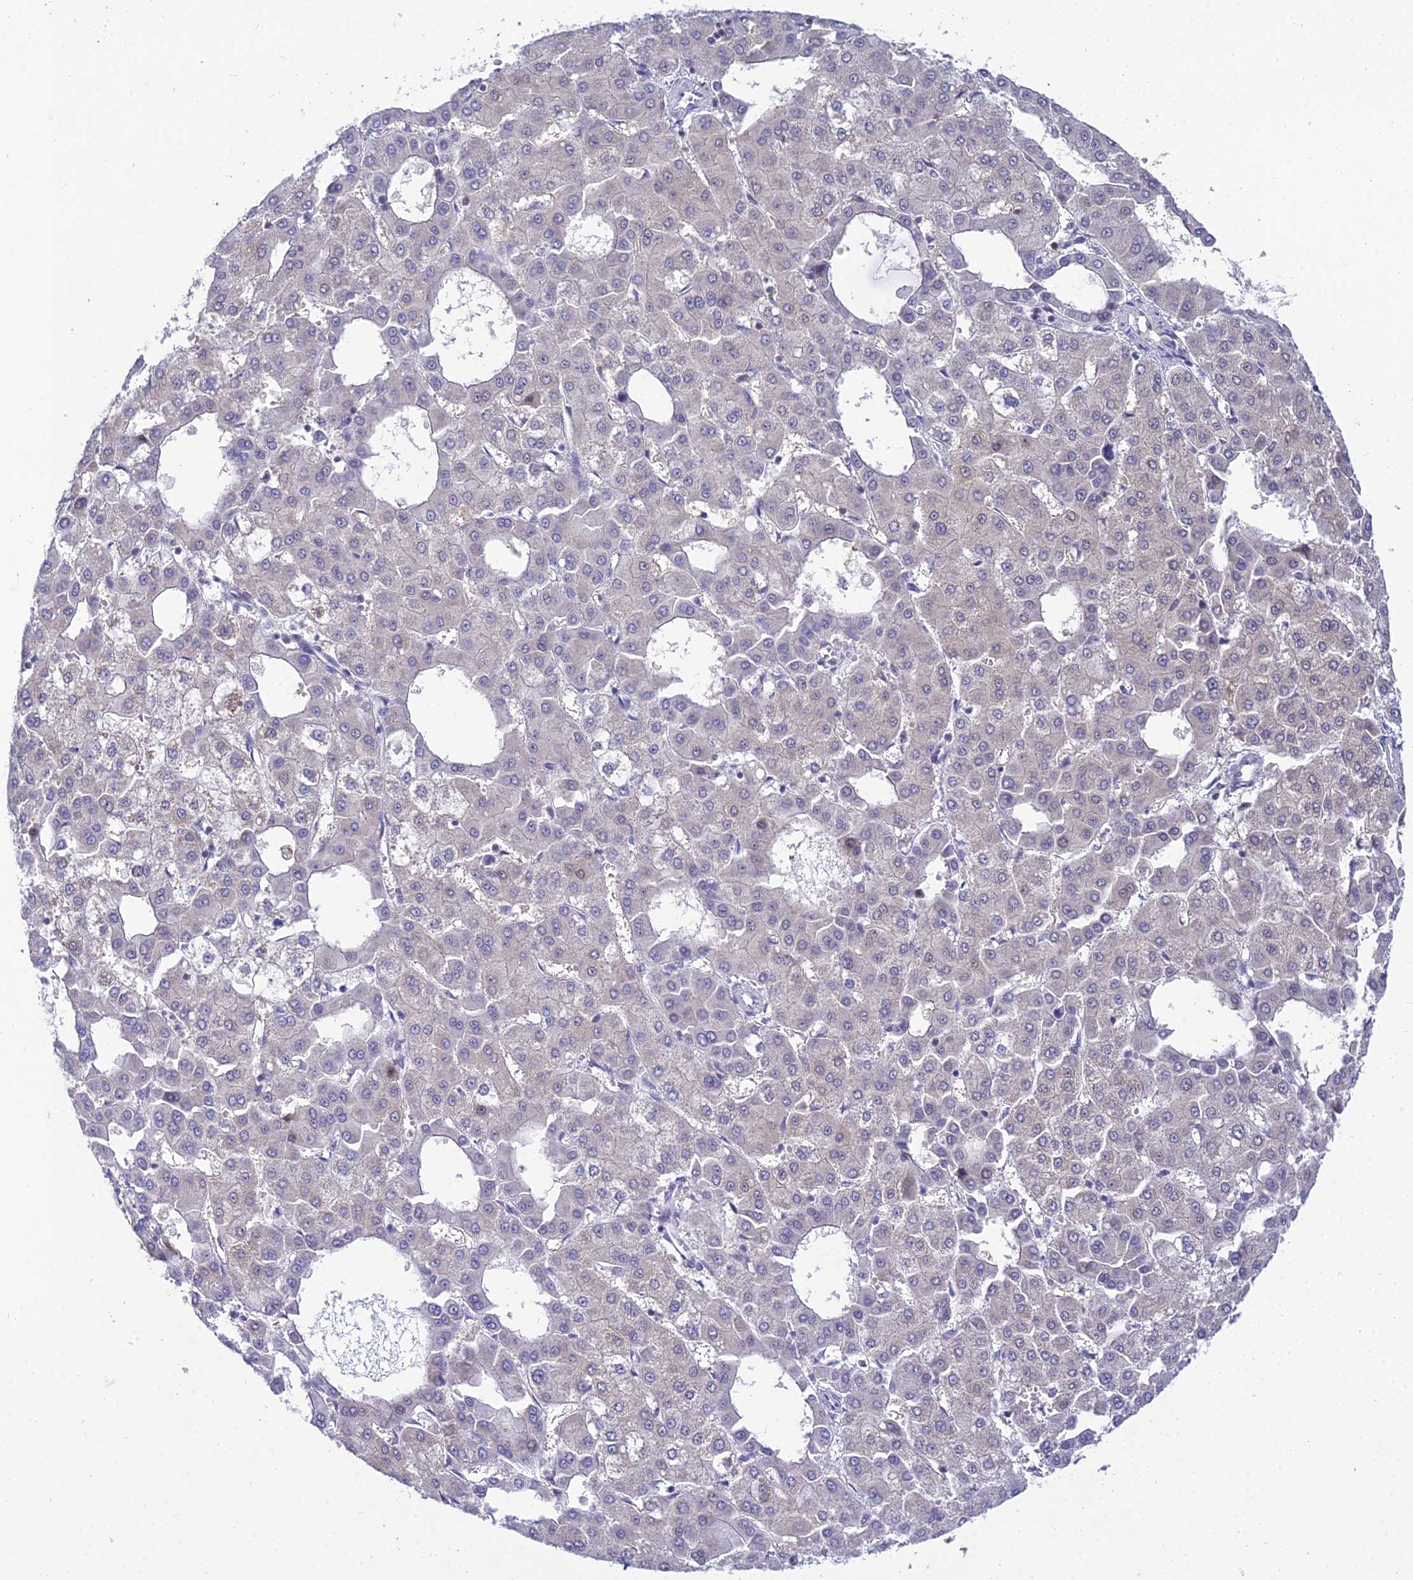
{"staining": {"intensity": "weak", "quantity": "<25%", "location": "cytoplasmic/membranous"}, "tissue": "liver cancer", "cell_type": "Tumor cells", "image_type": "cancer", "snomed": [{"axis": "morphology", "description": "Carcinoma, Hepatocellular, NOS"}, {"axis": "topography", "description": "Liver"}], "caption": "The immunohistochemistry (IHC) photomicrograph has no significant staining in tumor cells of liver cancer (hepatocellular carcinoma) tissue.", "gene": "ZMIZ1", "patient": {"sex": "male", "age": 47}}